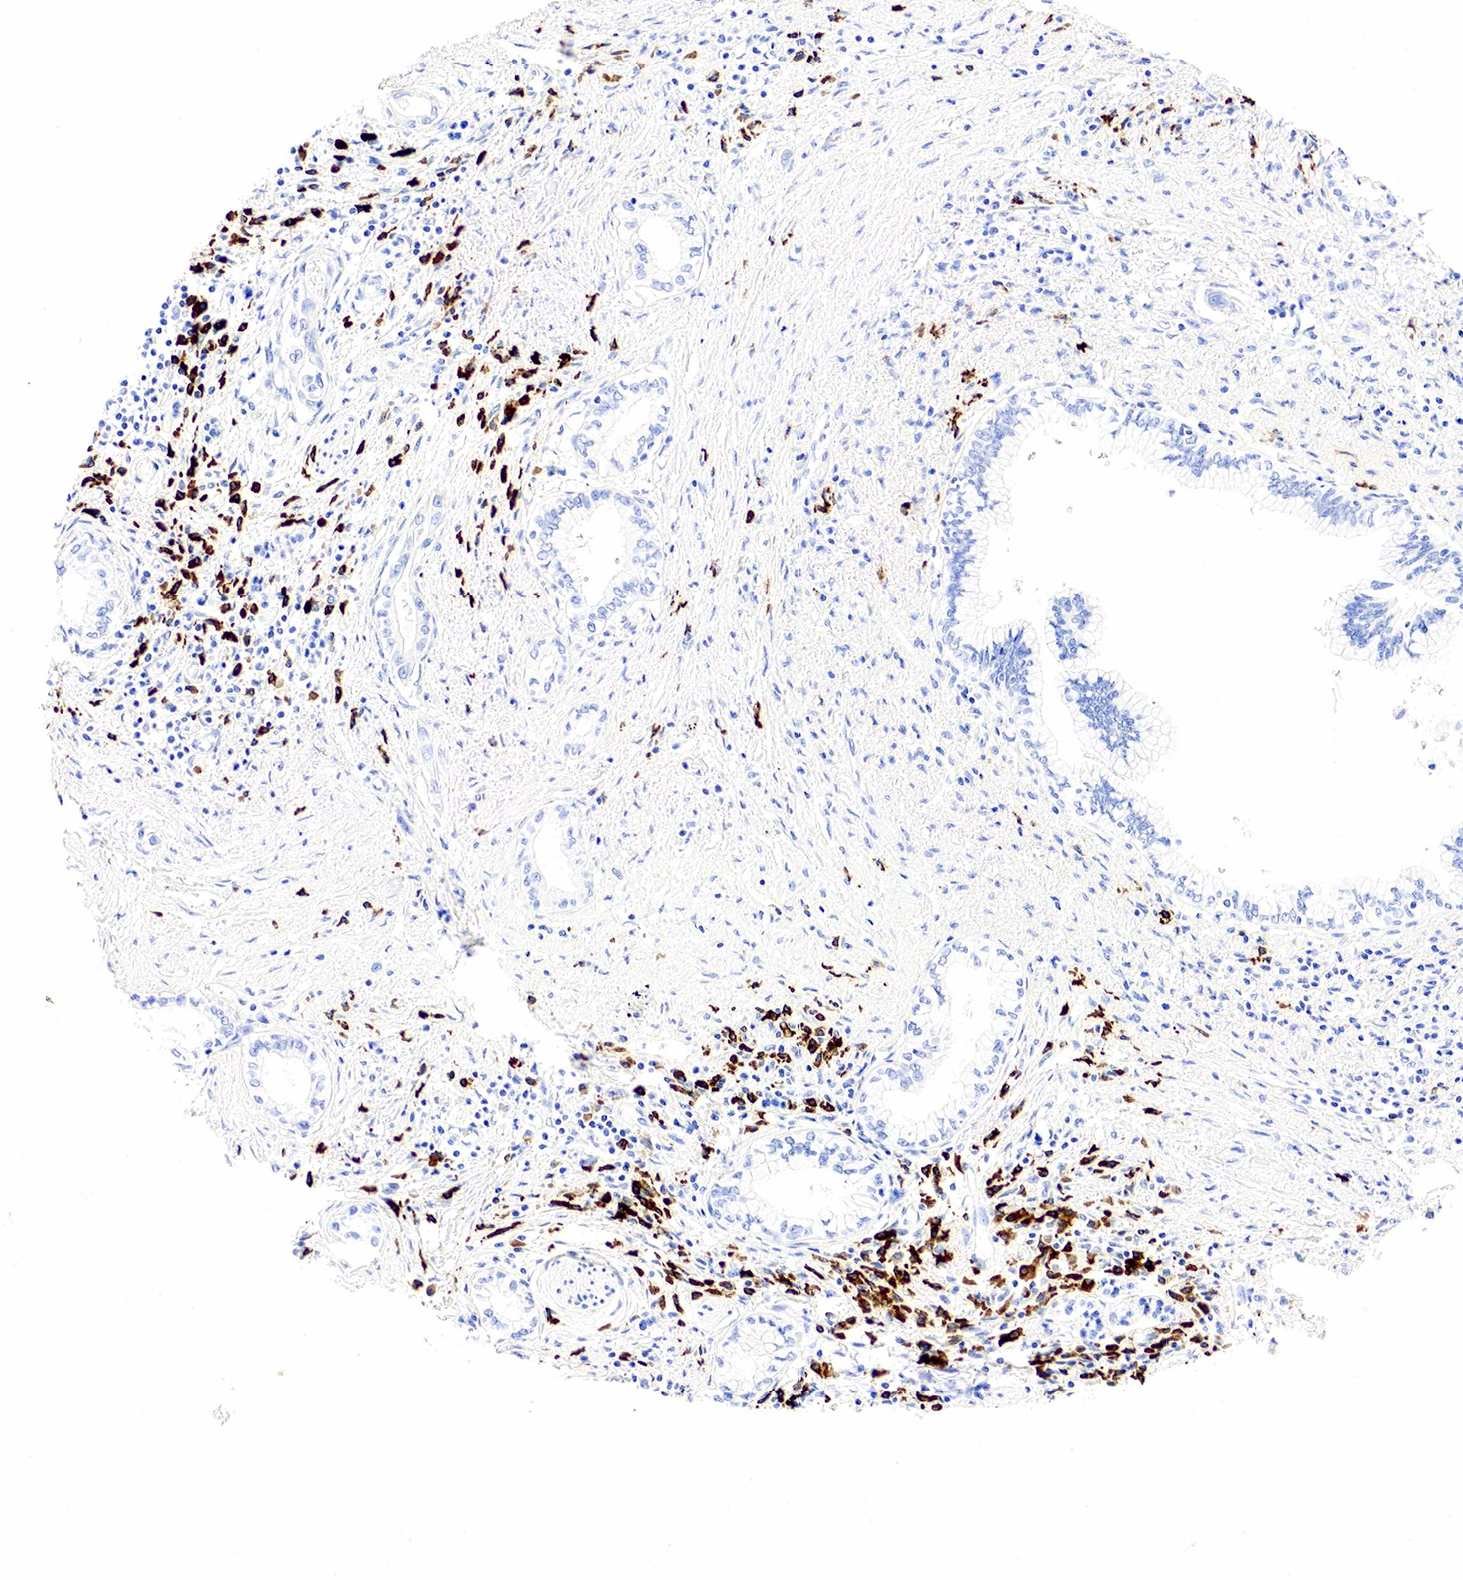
{"staining": {"intensity": "negative", "quantity": "none", "location": "none"}, "tissue": "pancreatic cancer", "cell_type": "Tumor cells", "image_type": "cancer", "snomed": [{"axis": "morphology", "description": "Adenocarcinoma, NOS"}, {"axis": "topography", "description": "Pancreas"}], "caption": "An immunohistochemistry image of adenocarcinoma (pancreatic) is shown. There is no staining in tumor cells of adenocarcinoma (pancreatic).", "gene": "CD79A", "patient": {"sex": "female", "age": 64}}